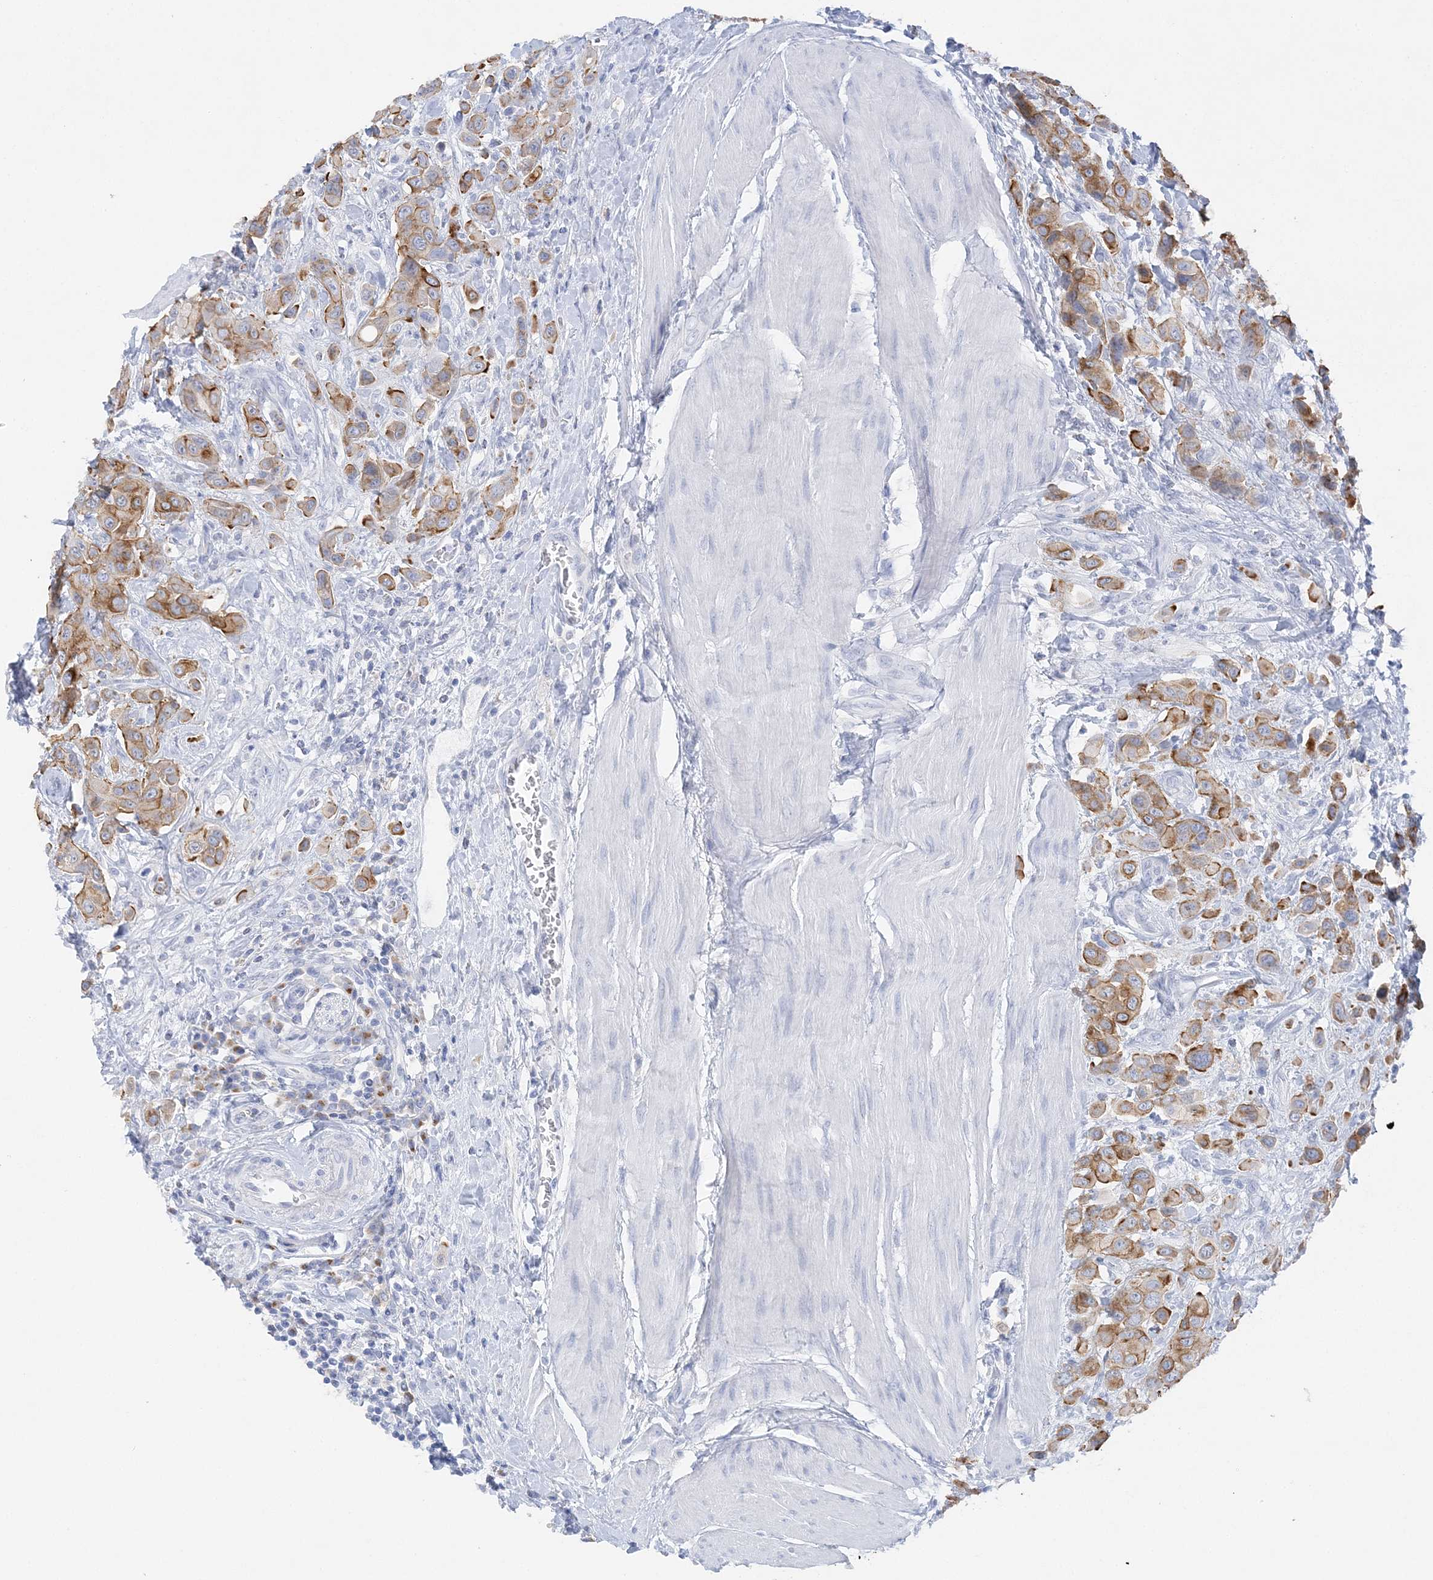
{"staining": {"intensity": "moderate", "quantity": ">75%", "location": "cytoplasmic/membranous"}, "tissue": "urothelial cancer", "cell_type": "Tumor cells", "image_type": "cancer", "snomed": [{"axis": "morphology", "description": "Urothelial carcinoma, High grade"}, {"axis": "topography", "description": "Urinary bladder"}], "caption": "A medium amount of moderate cytoplasmic/membranous positivity is identified in approximately >75% of tumor cells in urothelial carcinoma (high-grade) tissue. The staining was performed using DAB (3,3'-diaminobenzidine), with brown indicating positive protein expression. Nuclei are stained blue with hematoxylin.", "gene": "SLC5A6", "patient": {"sex": "male", "age": 50}}